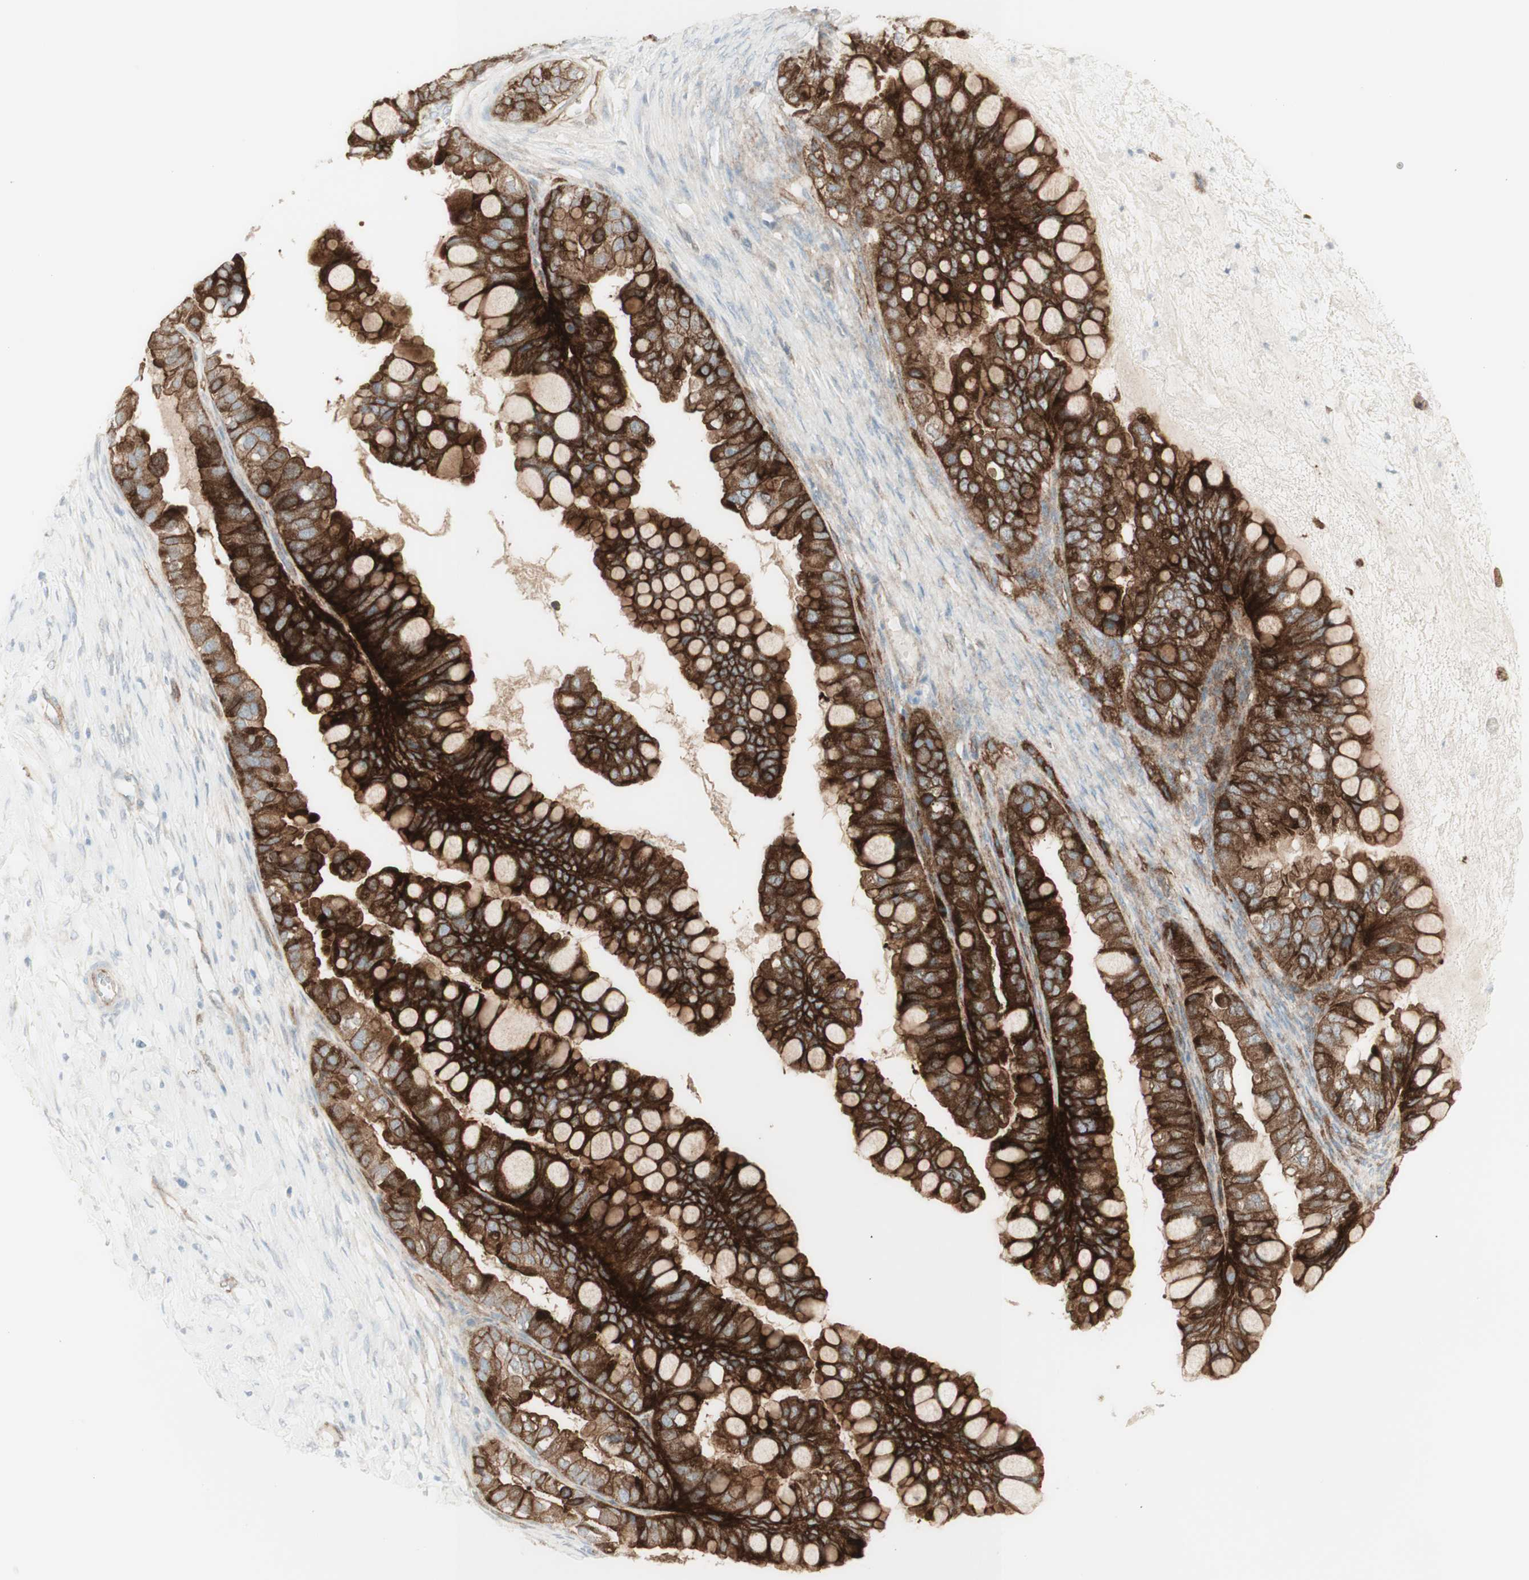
{"staining": {"intensity": "strong", "quantity": ">75%", "location": "cytoplasmic/membranous"}, "tissue": "ovarian cancer", "cell_type": "Tumor cells", "image_type": "cancer", "snomed": [{"axis": "morphology", "description": "Cystadenocarcinoma, mucinous, NOS"}, {"axis": "topography", "description": "Ovary"}], "caption": "A high amount of strong cytoplasmic/membranous positivity is seen in about >75% of tumor cells in mucinous cystadenocarcinoma (ovarian) tissue.", "gene": "MYO6", "patient": {"sex": "female", "age": 80}}